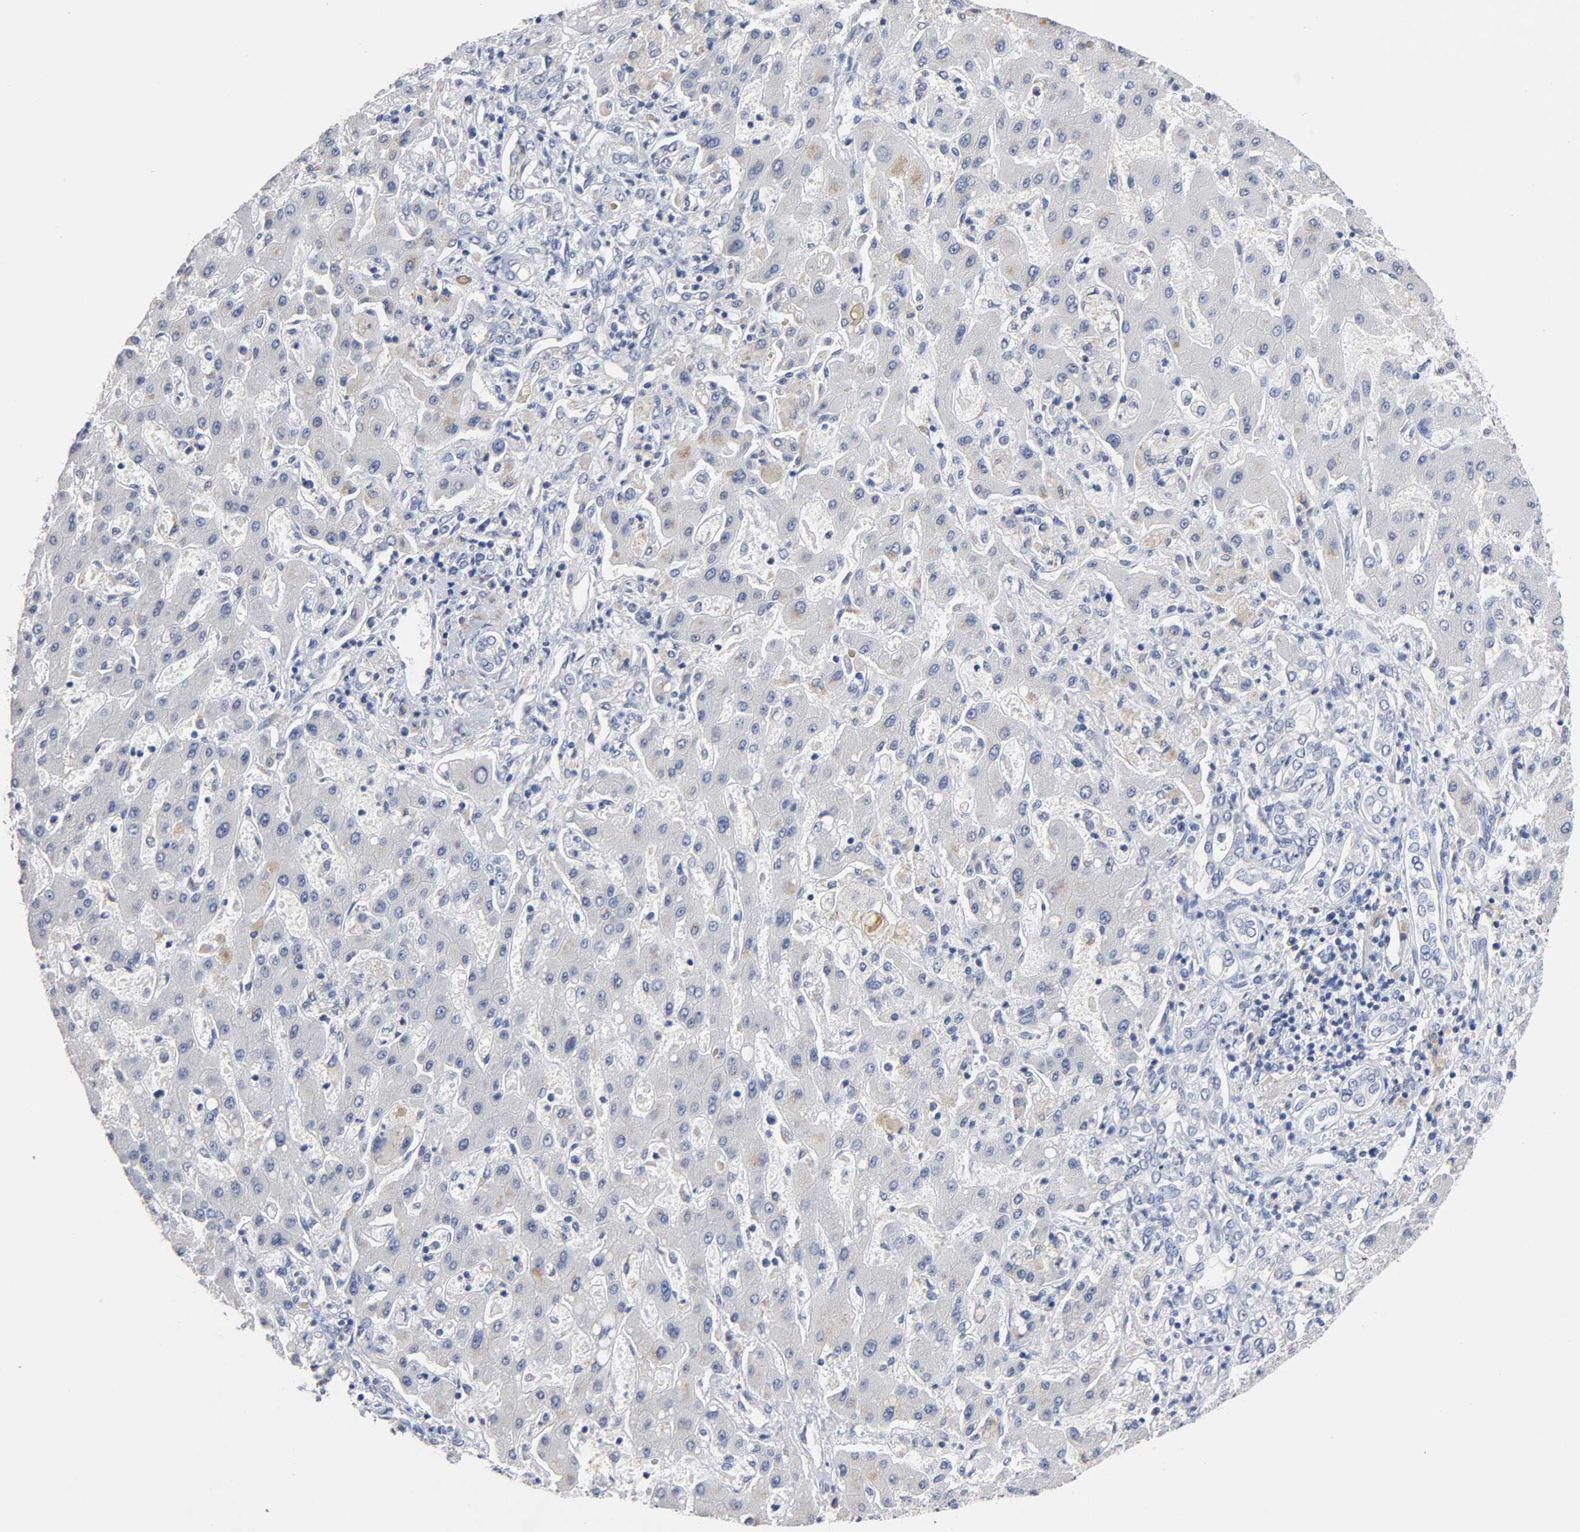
{"staining": {"intensity": "negative", "quantity": "none", "location": "none"}, "tissue": "liver cancer", "cell_type": "Tumor cells", "image_type": "cancer", "snomed": [{"axis": "morphology", "description": "Cholangiocarcinoma"}, {"axis": "topography", "description": "Liver"}], "caption": "Protein analysis of liver cancer (cholangiocarcinoma) shows no significant expression in tumor cells.", "gene": "ZCCHC13", "patient": {"sex": "male", "age": 50}}